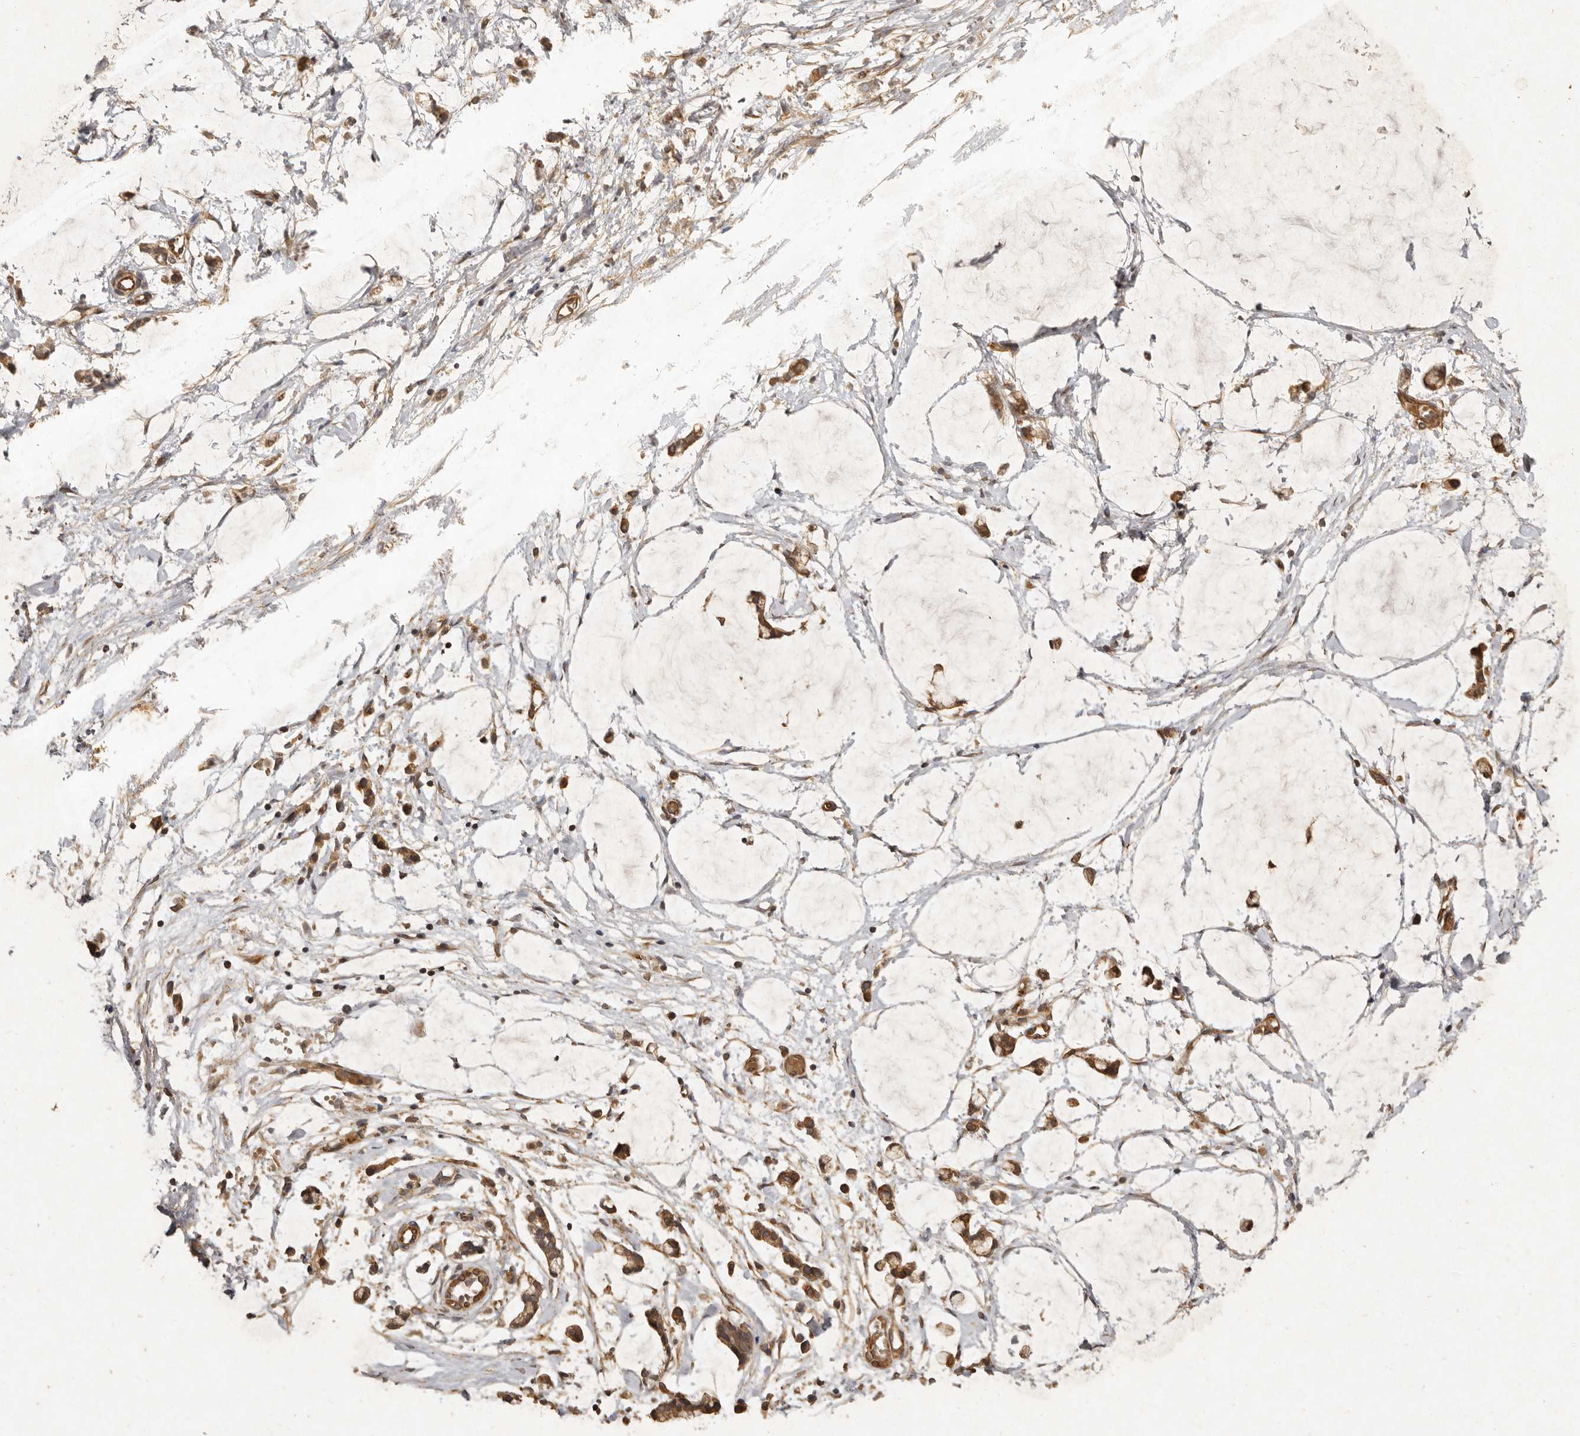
{"staining": {"intensity": "weak", "quantity": ">75%", "location": "cytoplasmic/membranous"}, "tissue": "adipose tissue", "cell_type": "Adipocytes", "image_type": "normal", "snomed": [{"axis": "morphology", "description": "Normal tissue, NOS"}, {"axis": "morphology", "description": "Adenocarcinoma, NOS"}, {"axis": "topography", "description": "Smooth muscle"}, {"axis": "topography", "description": "Colon"}], "caption": "A micrograph of human adipose tissue stained for a protein displays weak cytoplasmic/membranous brown staining in adipocytes. (Stains: DAB in brown, nuclei in blue, Microscopy: brightfield microscopy at high magnification).", "gene": "SEMA3A", "patient": {"sex": "male", "age": 14}}